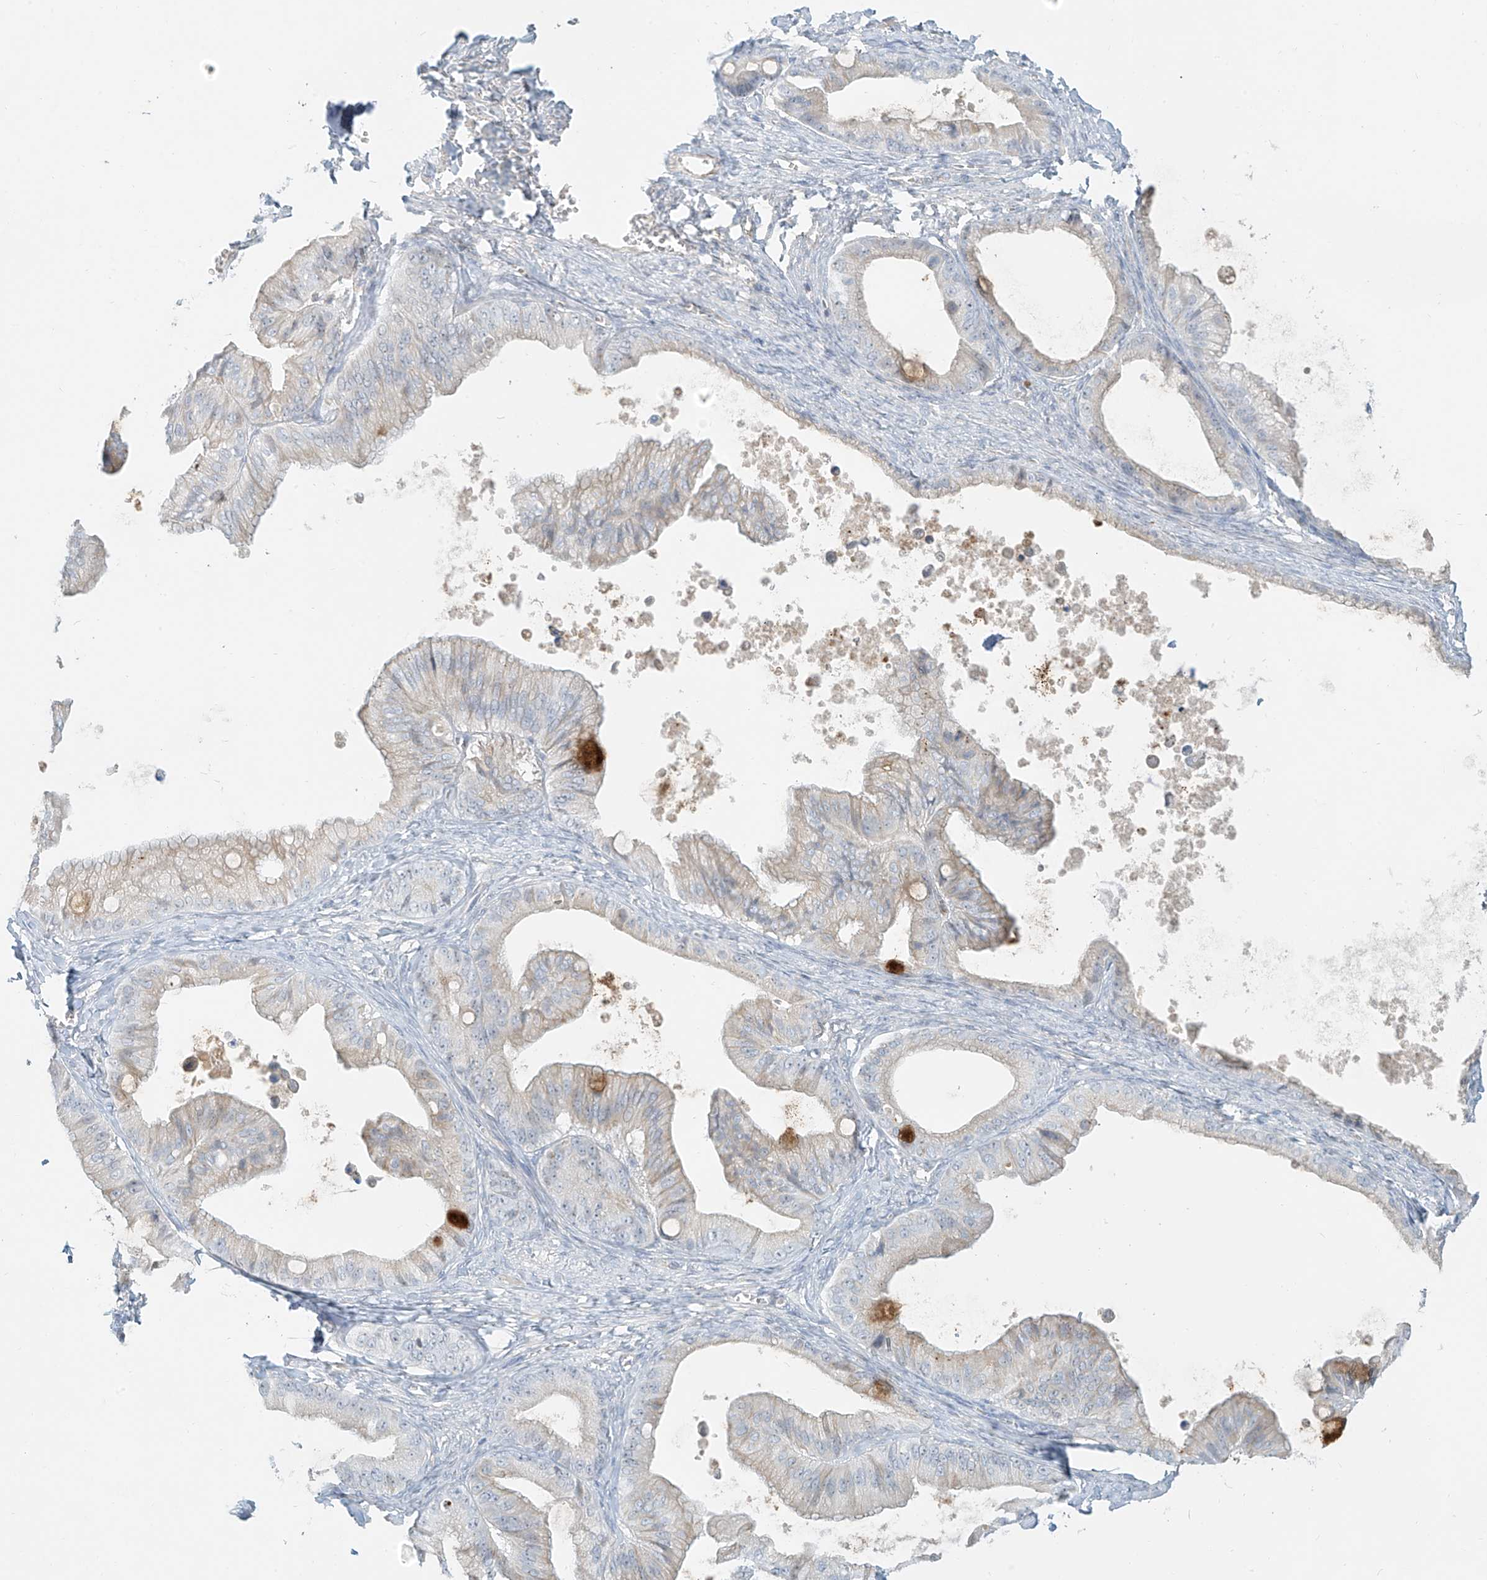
{"staining": {"intensity": "moderate", "quantity": "<25%", "location": "cytoplasmic/membranous"}, "tissue": "ovarian cancer", "cell_type": "Tumor cells", "image_type": "cancer", "snomed": [{"axis": "morphology", "description": "Cystadenocarcinoma, mucinous, NOS"}, {"axis": "topography", "description": "Ovary"}], "caption": "Tumor cells reveal moderate cytoplasmic/membranous expression in about <25% of cells in ovarian cancer (mucinous cystadenocarcinoma).", "gene": "C2orf42", "patient": {"sex": "female", "age": 71}}